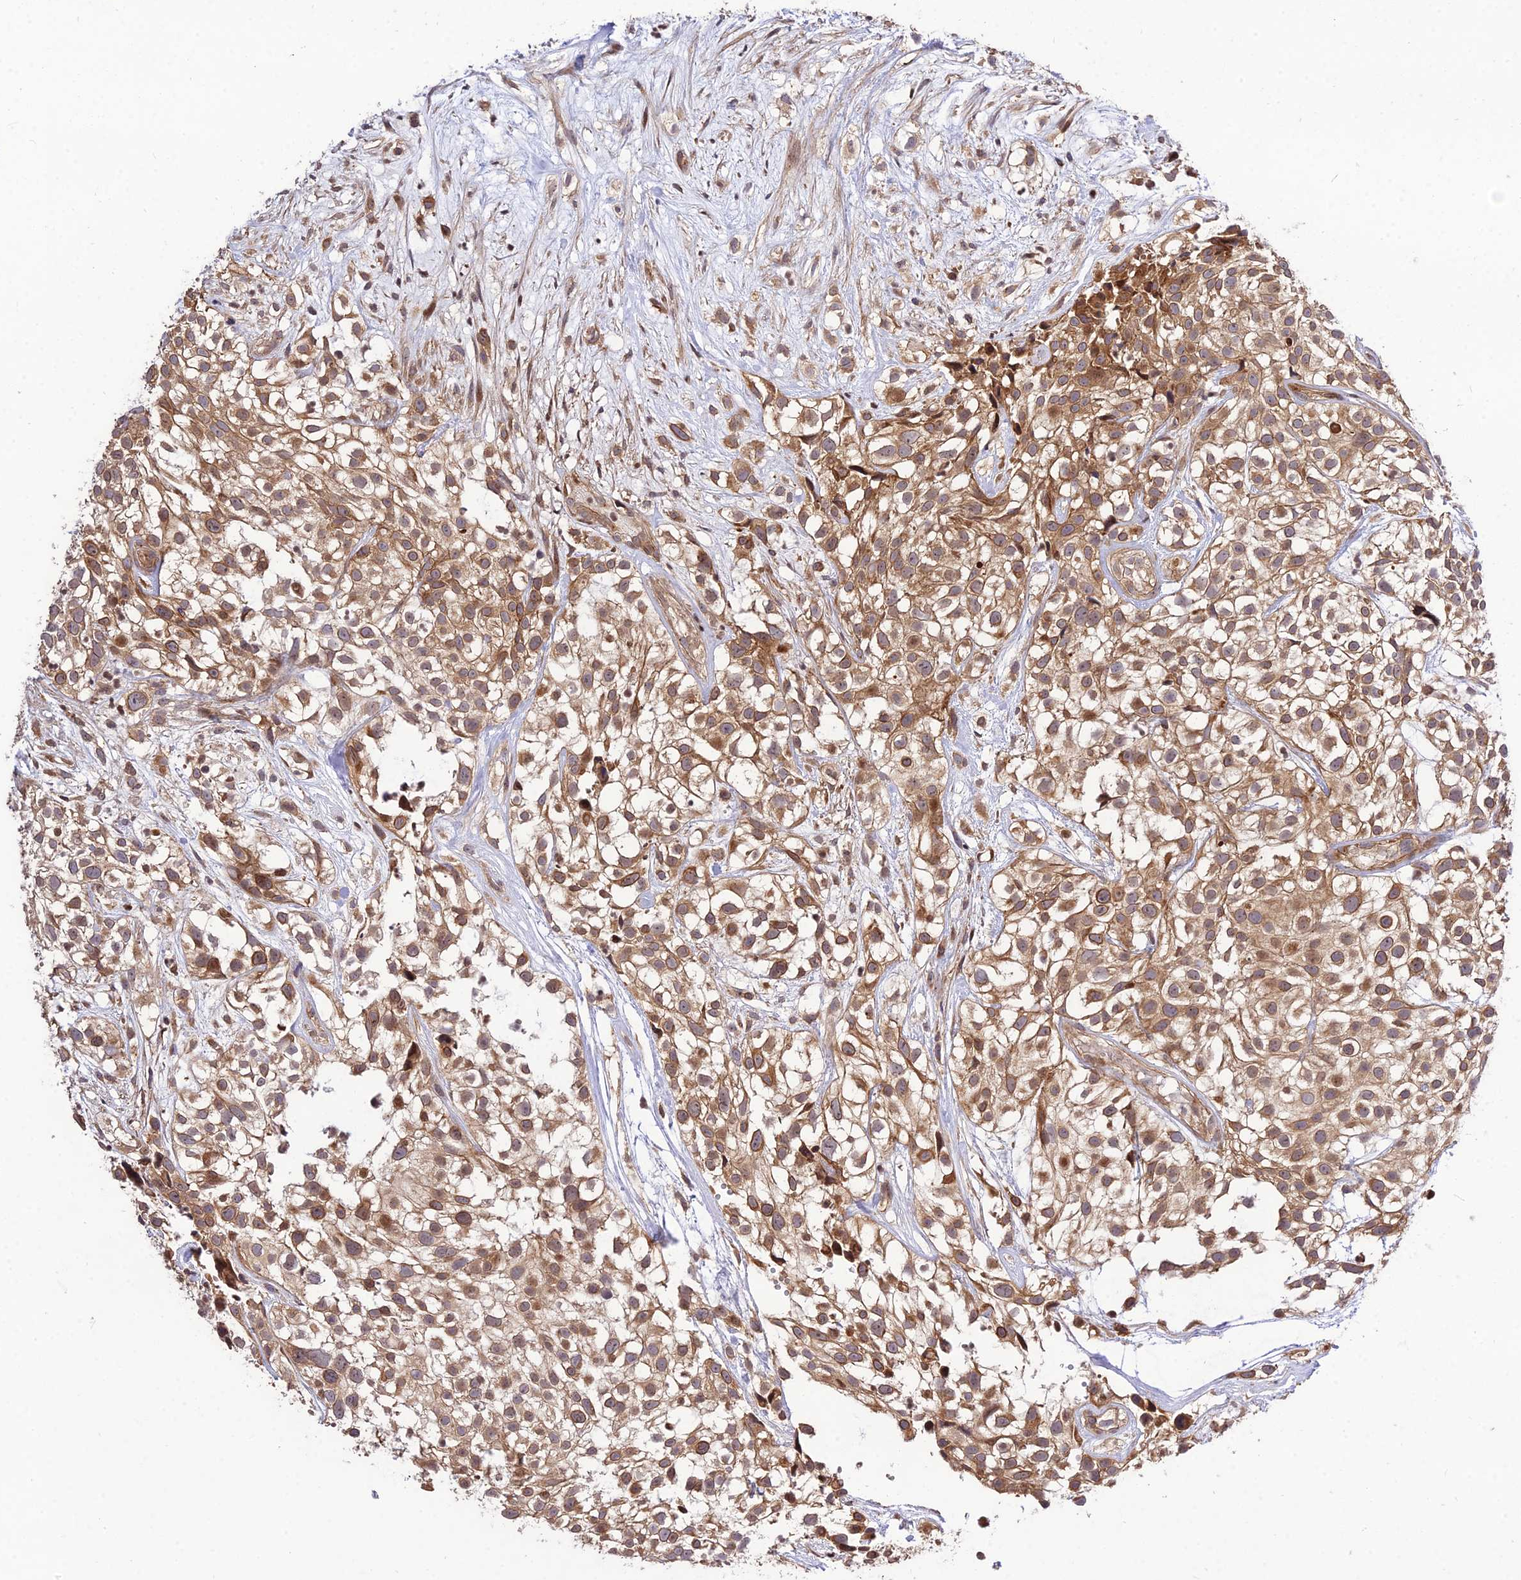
{"staining": {"intensity": "moderate", "quantity": ">75%", "location": "cytoplasmic/membranous"}, "tissue": "urothelial cancer", "cell_type": "Tumor cells", "image_type": "cancer", "snomed": [{"axis": "morphology", "description": "Urothelial carcinoma, High grade"}, {"axis": "topography", "description": "Urinary bladder"}], "caption": "Immunohistochemistry micrograph of neoplastic tissue: human urothelial carcinoma (high-grade) stained using immunohistochemistry (IHC) demonstrates medium levels of moderate protein expression localized specifically in the cytoplasmic/membranous of tumor cells, appearing as a cytoplasmic/membranous brown color.", "gene": "SMG6", "patient": {"sex": "male", "age": 56}}